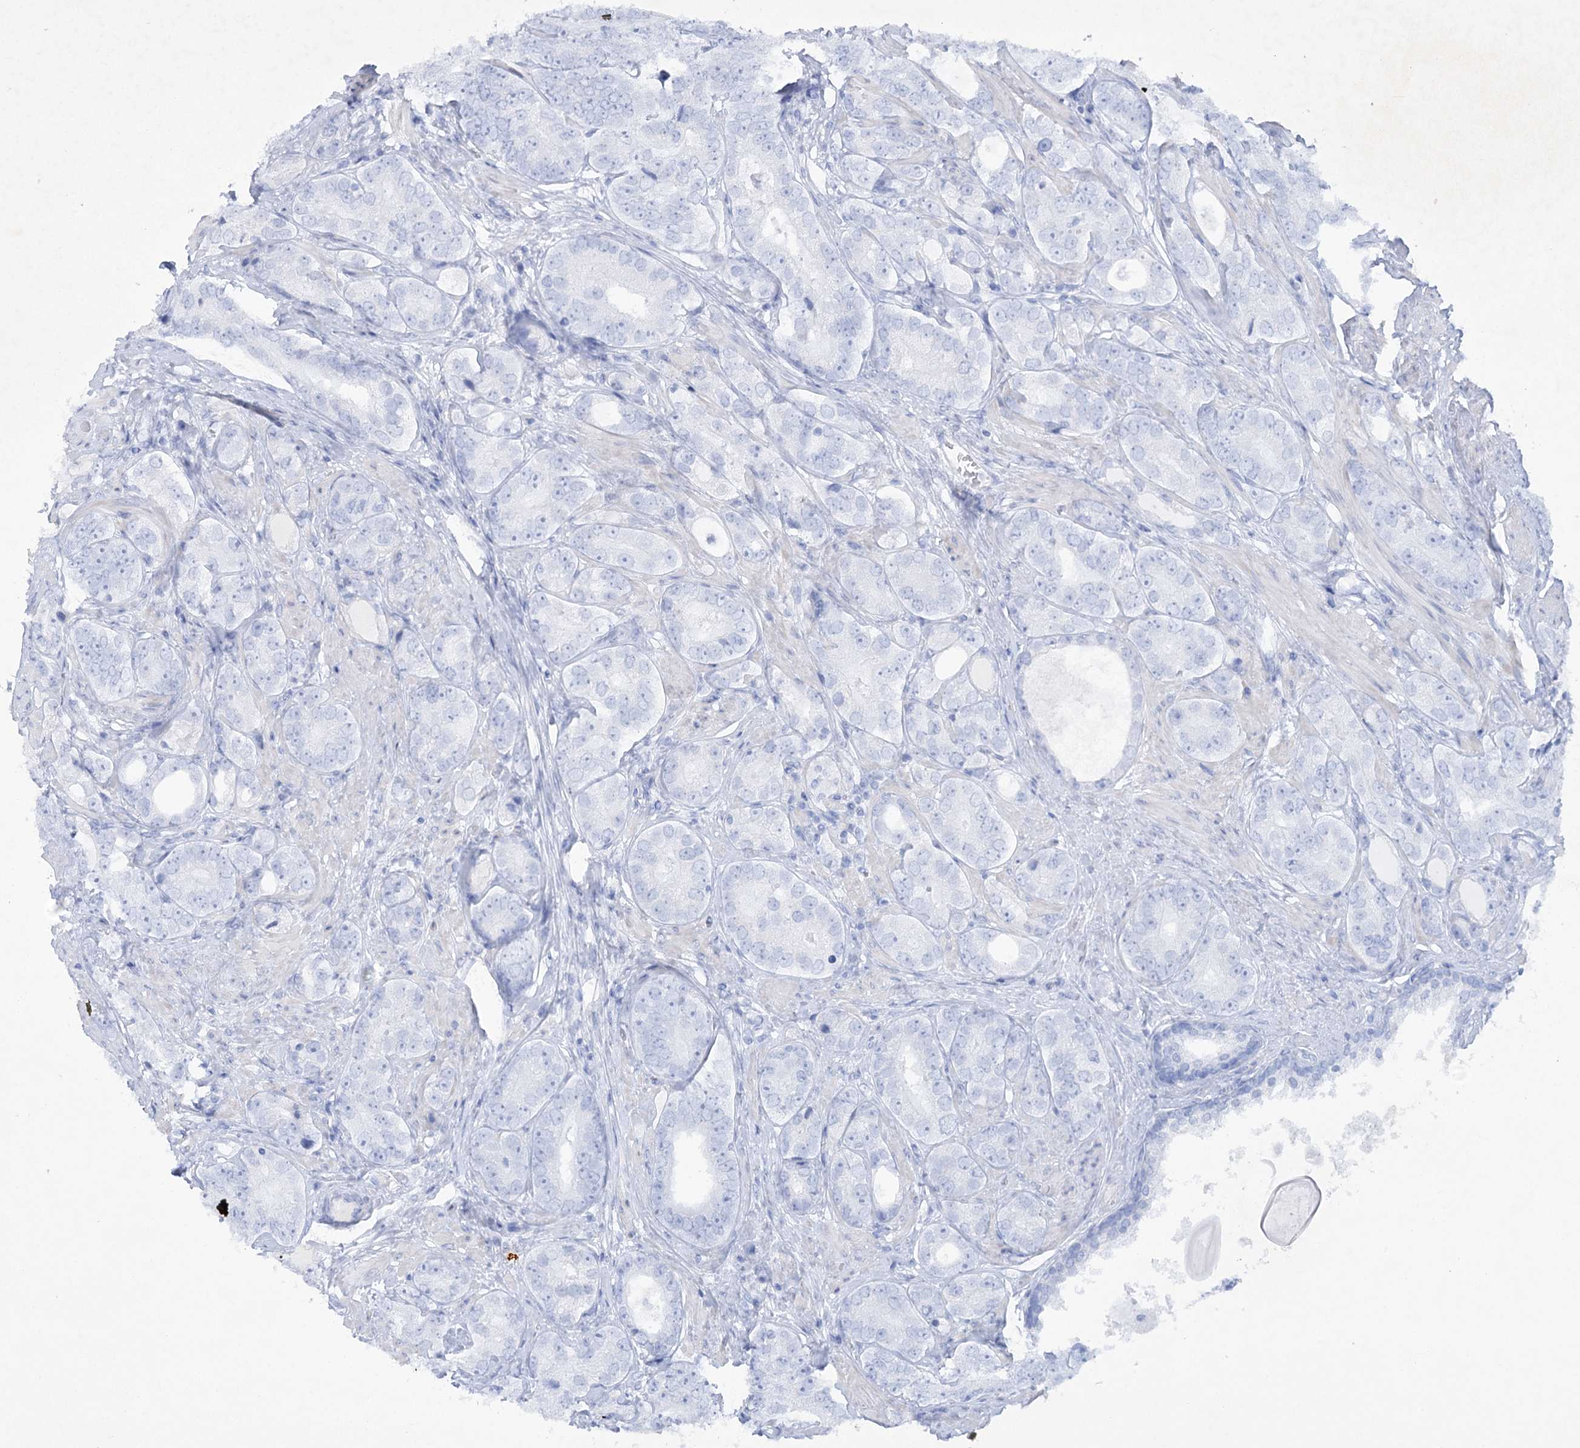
{"staining": {"intensity": "negative", "quantity": "none", "location": "none"}, "tissue": "prostate cancer", "cell_type": "Tumor cells", "image_type": "cancer", "snomed": [{"axis": "morphology", "description": "Adenocarcinoma, High grade"}, {"axis": "topography", "description": "Prostate"}], "caption": "The immunohistochemistry micrograph has no significant staining in tumor cells of prostate adenocarcinoma (high-grade) tissue. The staining is performed using DAB (3,3'-diaminobenzidine) brown chromogen with nuclei counter-stained in using hematoxylin.", "gene": "GBF1", "patient": {"sex": "male", "age": 56}}